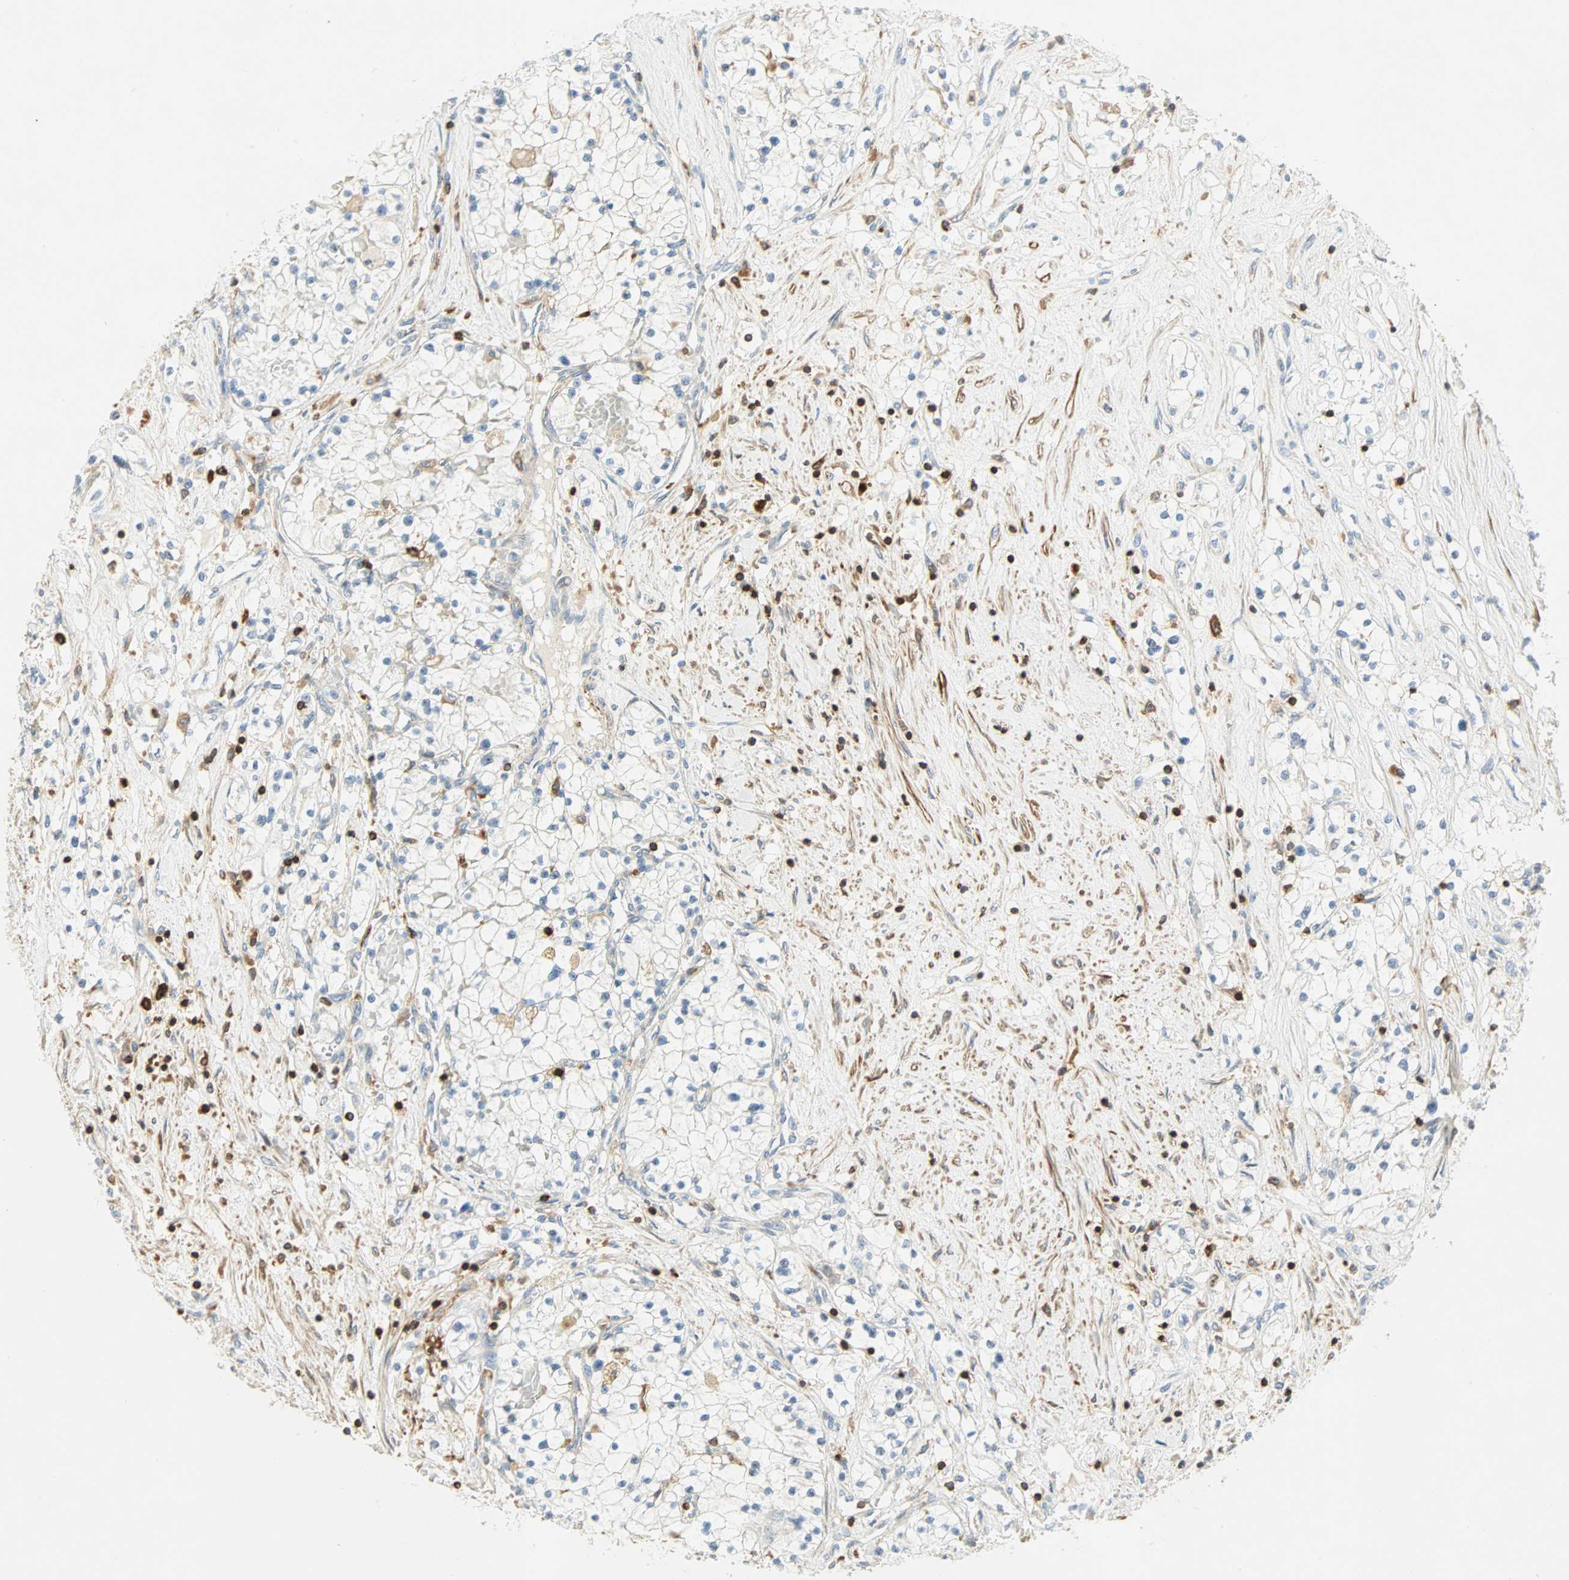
{"staining": {"intensity": "negative", "quantity": "none", "location": "none"}, "tissue": "renal cancer", "cell_type": "Tumor cells", "image_type": "cancer", "snomed": [{"axis": "morphology", "description": "Adenocarcinoma, NOS"}, {"axis": "topography", "description": "Kidney"}], "caption": "DAB (3,3'-diaminobenzidine) immunohistochemical staining of renal adenocarcinoma shows no significant expression in tumor cells.", "gene": "FMNL1", "patient": {"sex": "male", "age": 68}}